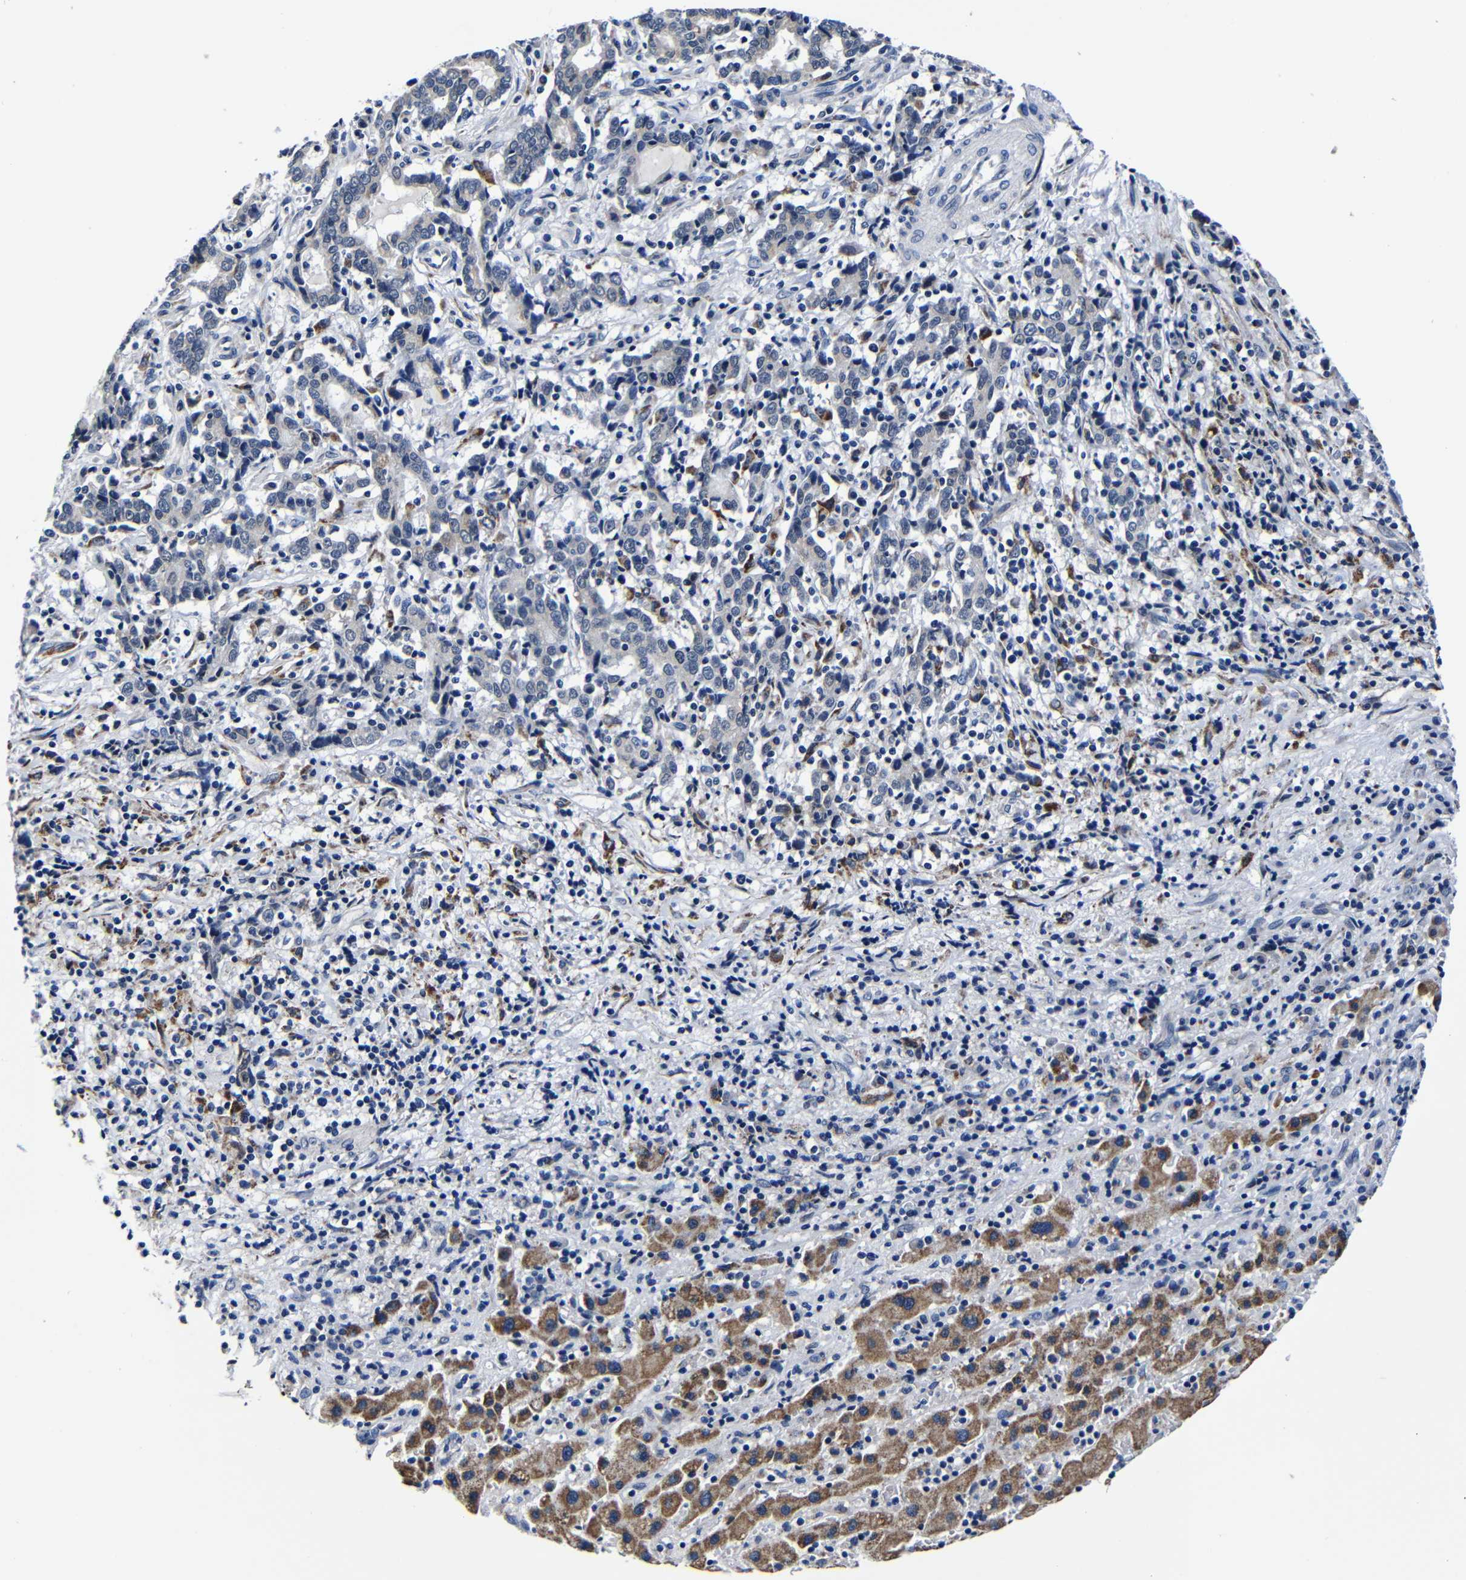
{"staining": {"intensity": "weak", "quantity": "<25%", "location": "cytoplasmic/membranous"}, "tissue": "liver cancer", "cell_type": "Tumor cells", "image_type": "cancer", "snomed": [{"axis": "morphology", "description": "Cholangiocarcinoma"}, {"axis": "topography", "description": "Liver"}], "caption": "Histopathology image shows no protein expression in tumor cells of liver cholangiocarcinoma tissue.", "gene": "DEPP1", "patient": {"sex": "male", "age": 57}}